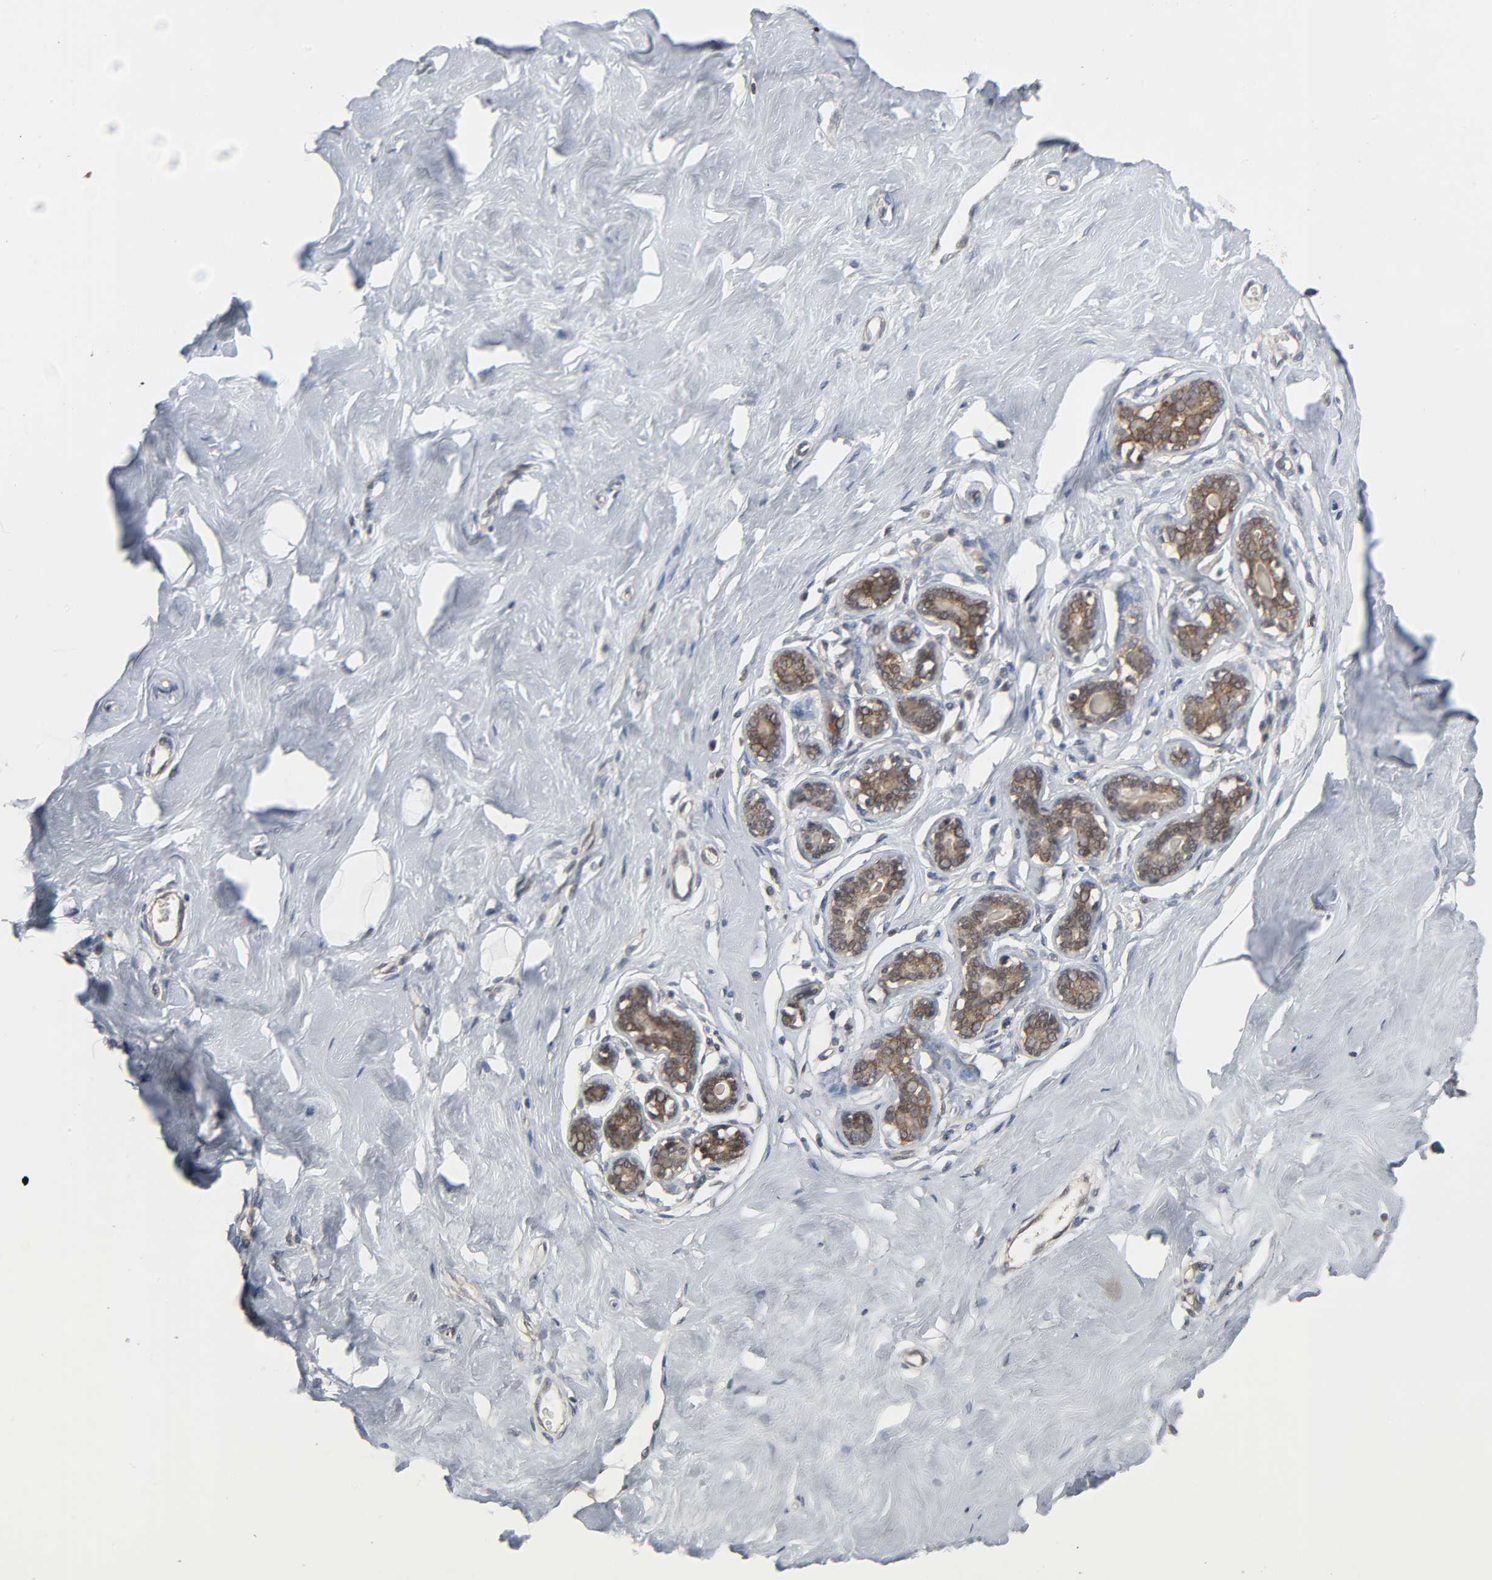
{"staining": {"intensity": "moderate", "quantity": ">75%", "location": "cytoplasmic/membranous"}, "tissue": "breast", "cell_type": "Glandular cells", "image_type": "normal", "snomed": [{"axis": "morphology", "description": "Normal tissue, NOS"}, {"axis": "topography", "description": "Breast"}], "caption": "Immunohistochemical staining of unremarkable breast reveals moderate cytoplasmic/membranous protein positivity in about >75% of glandular cells. (Stains: DAB in brown, nuclei in blue, Microscopy: brightfield microscopy at high magnification).", "gene": "GSK3A", "patient": {"sex": "female", "age": 23}}